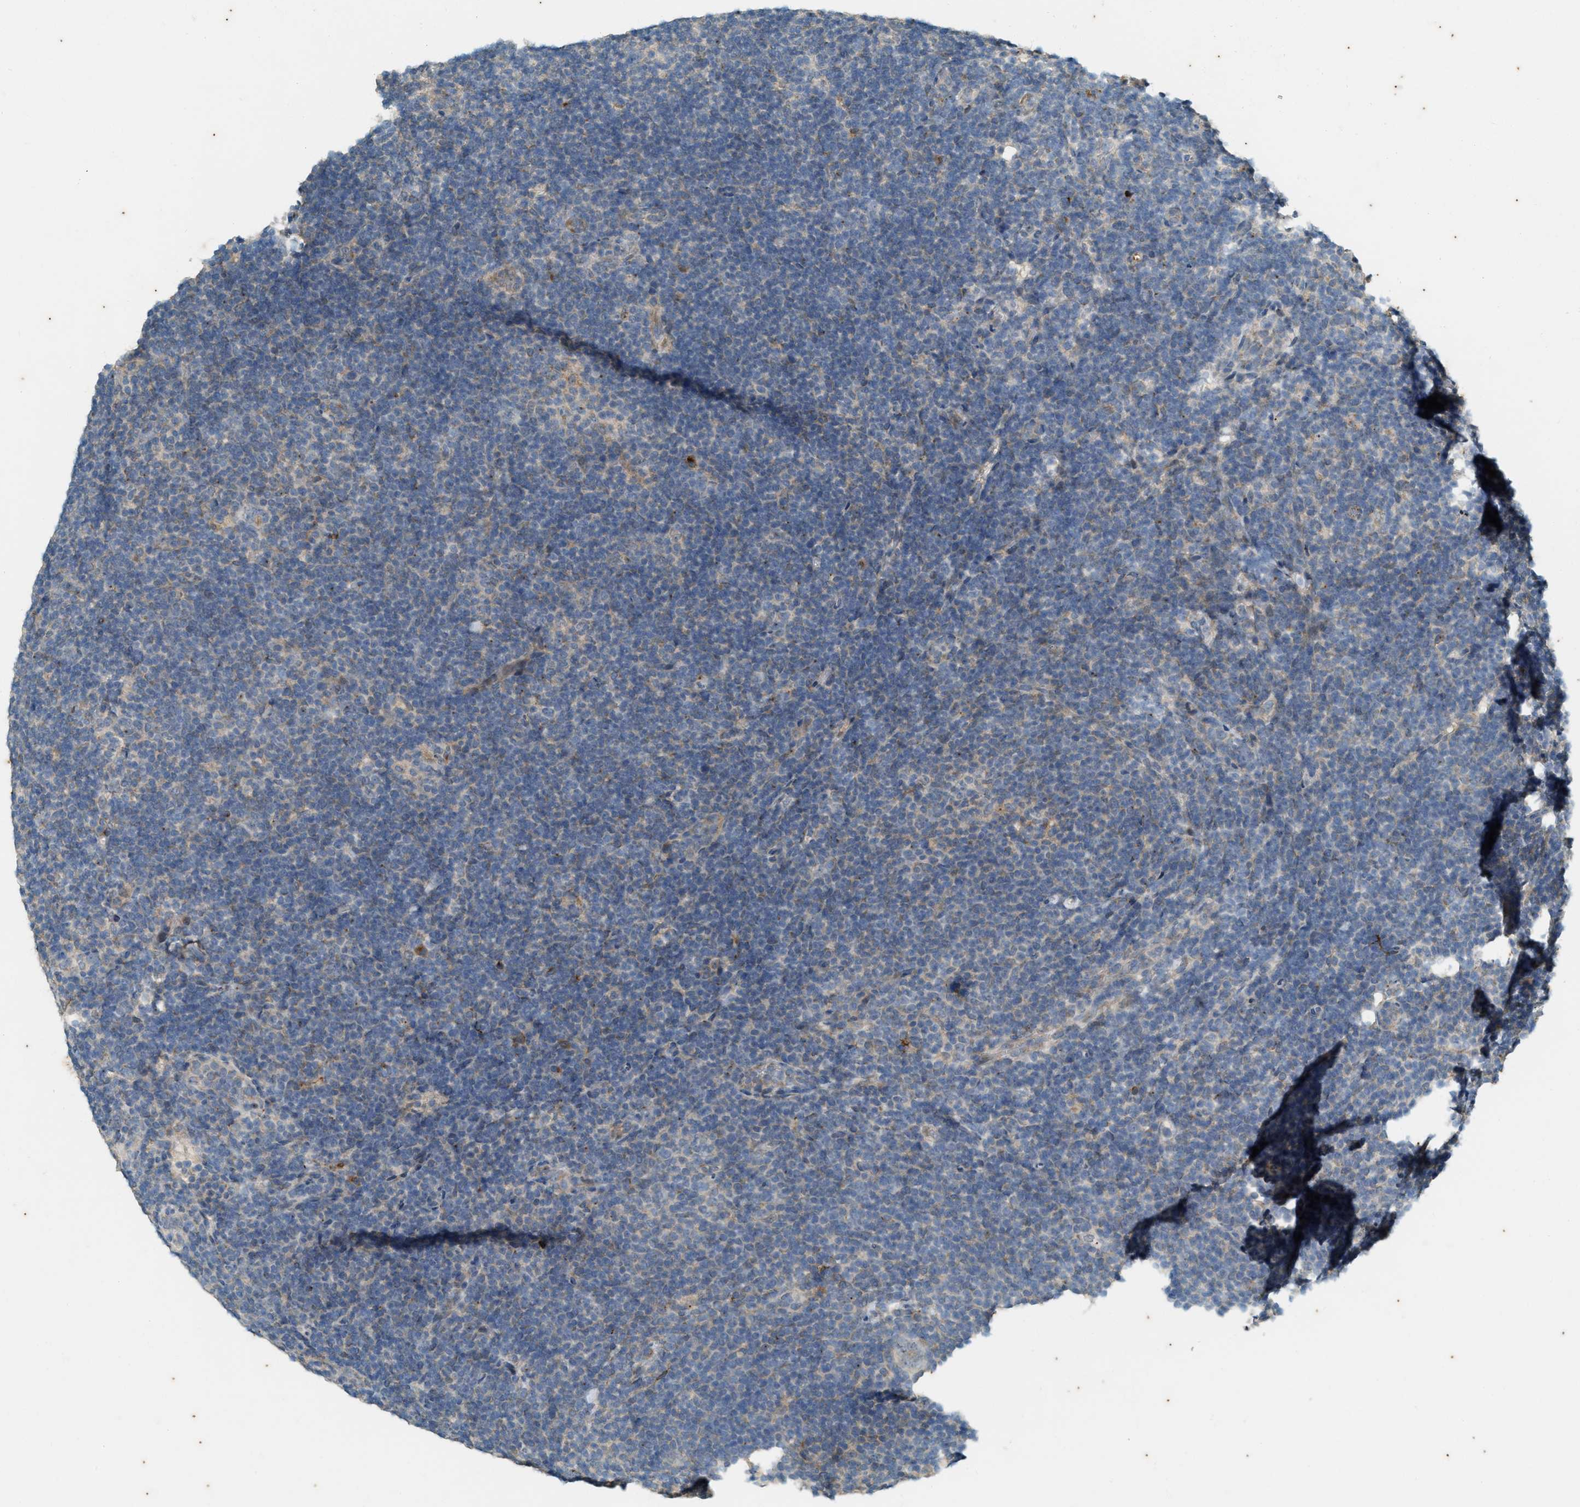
{"staining": {"intensity": "negative", "quantity": "none", "location": "none"}, "tissue": "lymphoma", "cell_type": "Tumor cells", "image_type": "cancer", "snomed": [{"axis": "morphology", "description": "Hodgkin's disease, NOS"}, {"axis": "topography", "description": "Lymph node"}], "caption": "Tumor cells show no significant protein expression in lymphoma.", "gene": "CHPF2", "patient": {"sex": "female", "age": 57}}